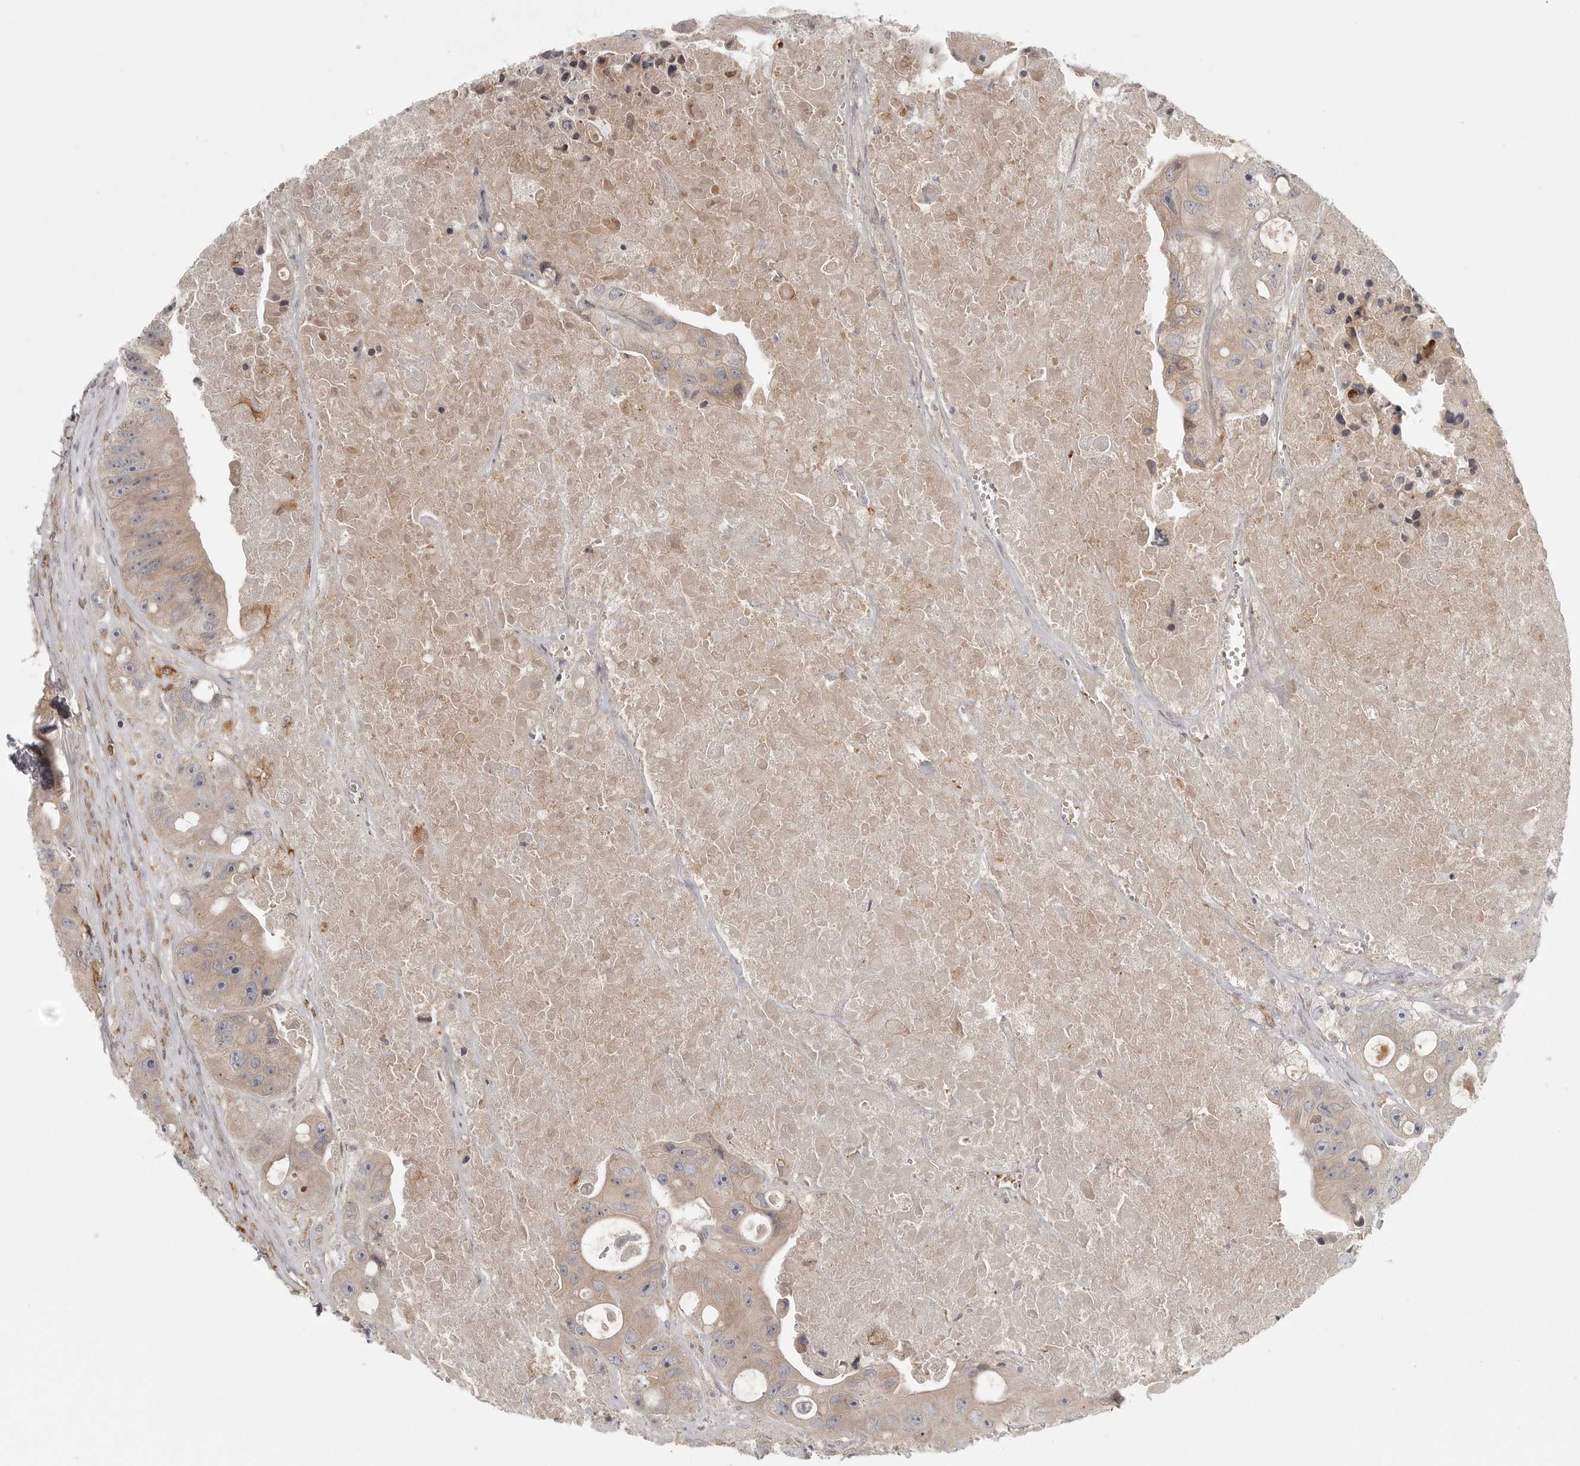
{"staining": {"intensity": "weak", "quantity": "<25%", "location": "cytoplasmic/membranous"}, "tissue": "colorectal cancer", "cell_type": "Tumor cells", "image_type": "cancer", "snomed": [{"axis": "morphology", "description": "Adenocarcinoma, NOS"}, {"axis": "topography", "description": "Colon"}], "caption": "Micrograph shows no protein positivity in tumor cells of colorectal cancer tissue. (Immunohistochemistry, brightfield microscopy, high magnification).", "gene": "CCPG1", "patient": {"sex": "female", "age": 46}}